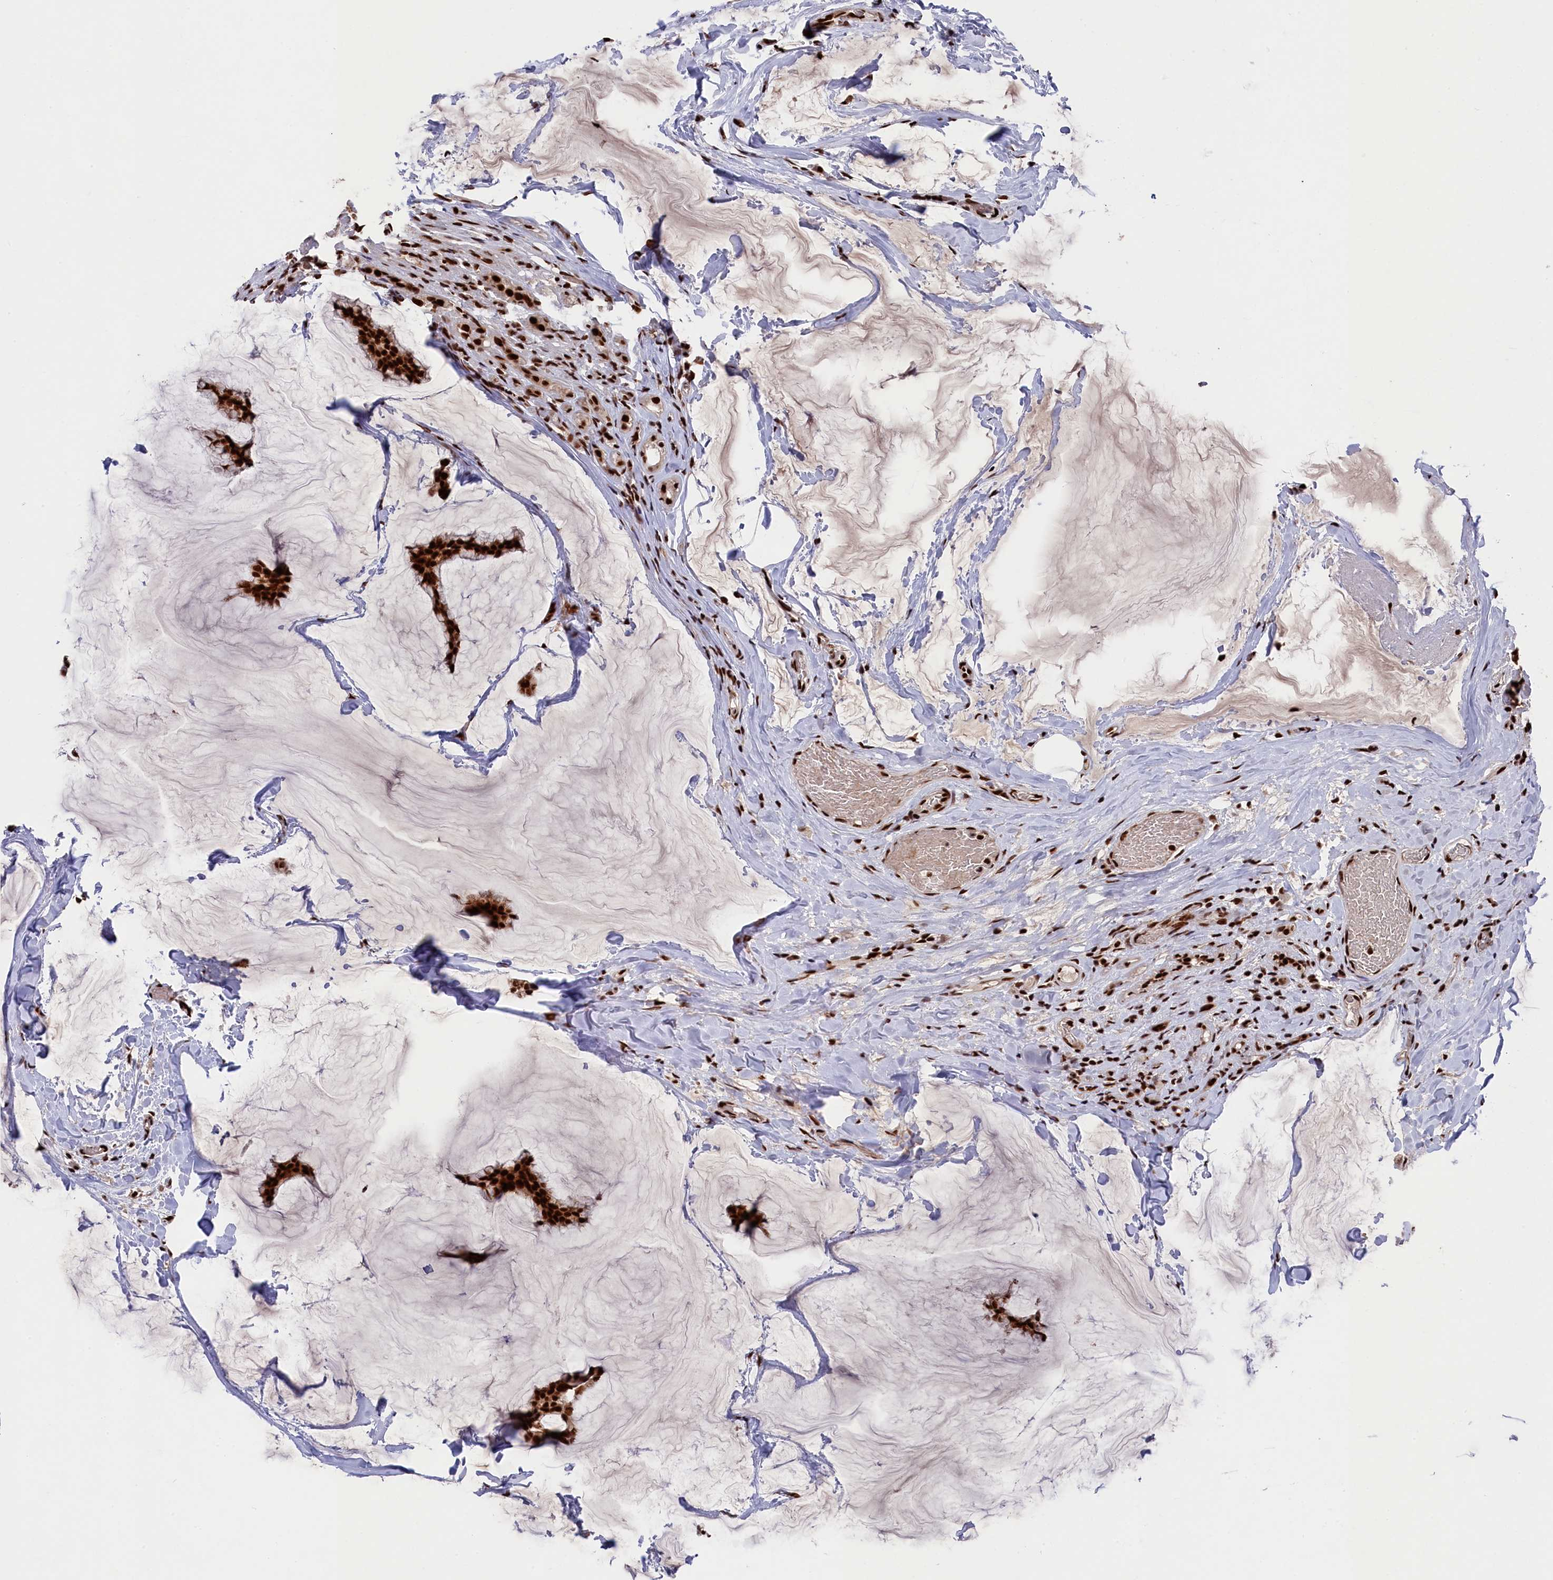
{"staining": {"intensity": "strong", "quantity": ">75%", "location": "nuclear"}, "tissue": "breast cancer", "cell_type": "Tumor cells", "image_type": "cancer", "snomed": [{"axis": "morphology", "description": "Duct carcinoma"}, {"axis": "topography", "description": "Breast"}], "caption": "Protein expression analysis of breast cancer shows strong nuclear expression in approximately >75% of tumor cells.", "gene": "PRPF31", "patient": {"sex": "female", "age": 93}}